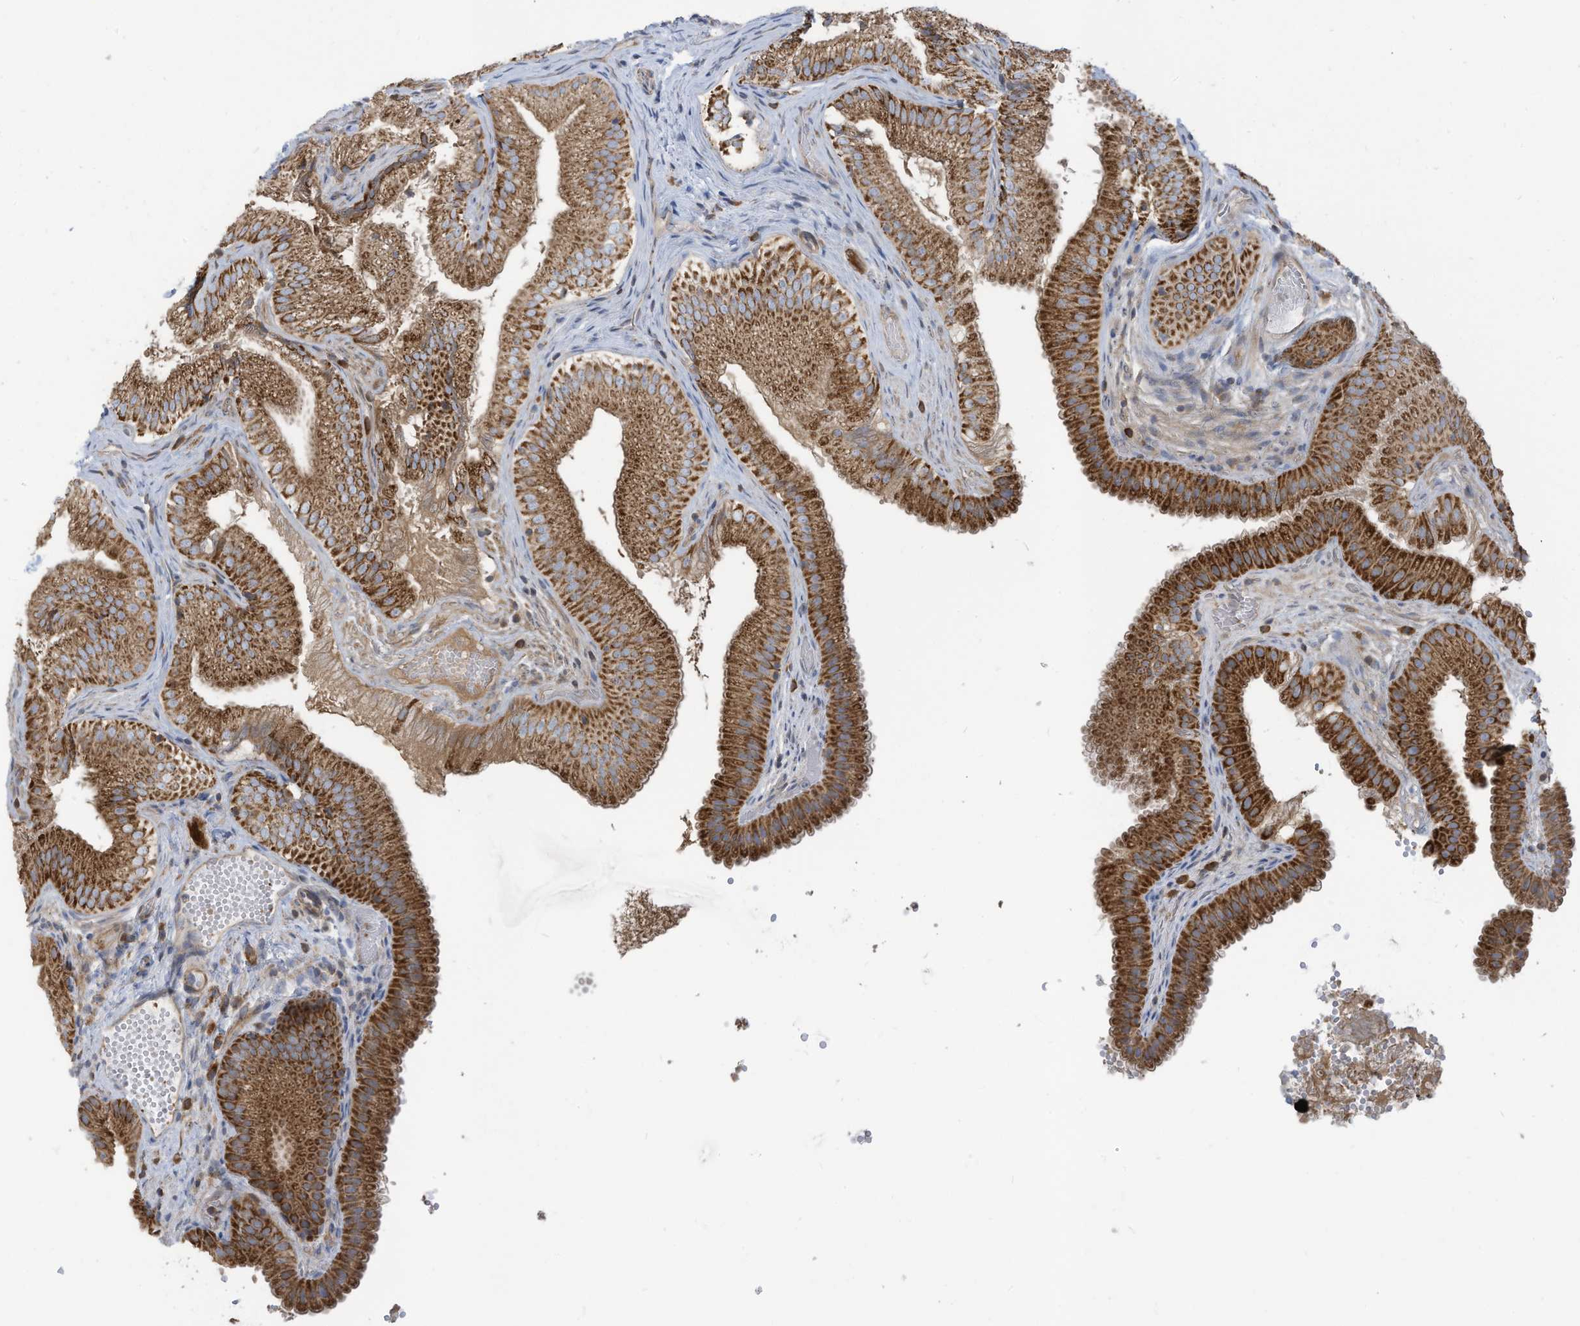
{"staining": {"intensity": "strong", "quantity": ">75%", "location": "cytoplasmic/membranous"}, "tissue": "gallbladder", "cell_type": "Glandular cells", "image_type": "normal", "snomed": [{"axis": "morphology", "description": "Normal tissue, NOS"}, {"axis": "topography", "description": "Gallbladder"}], "caption": "A high-resolution image shows IHC staining of unremarkable gallbladder, which exhibits strong cytoplasmic/membranous staining in about >75% of glandular cells.", "gene": "GTPBP2", "patient": {"sex": "female", "age": 30}}